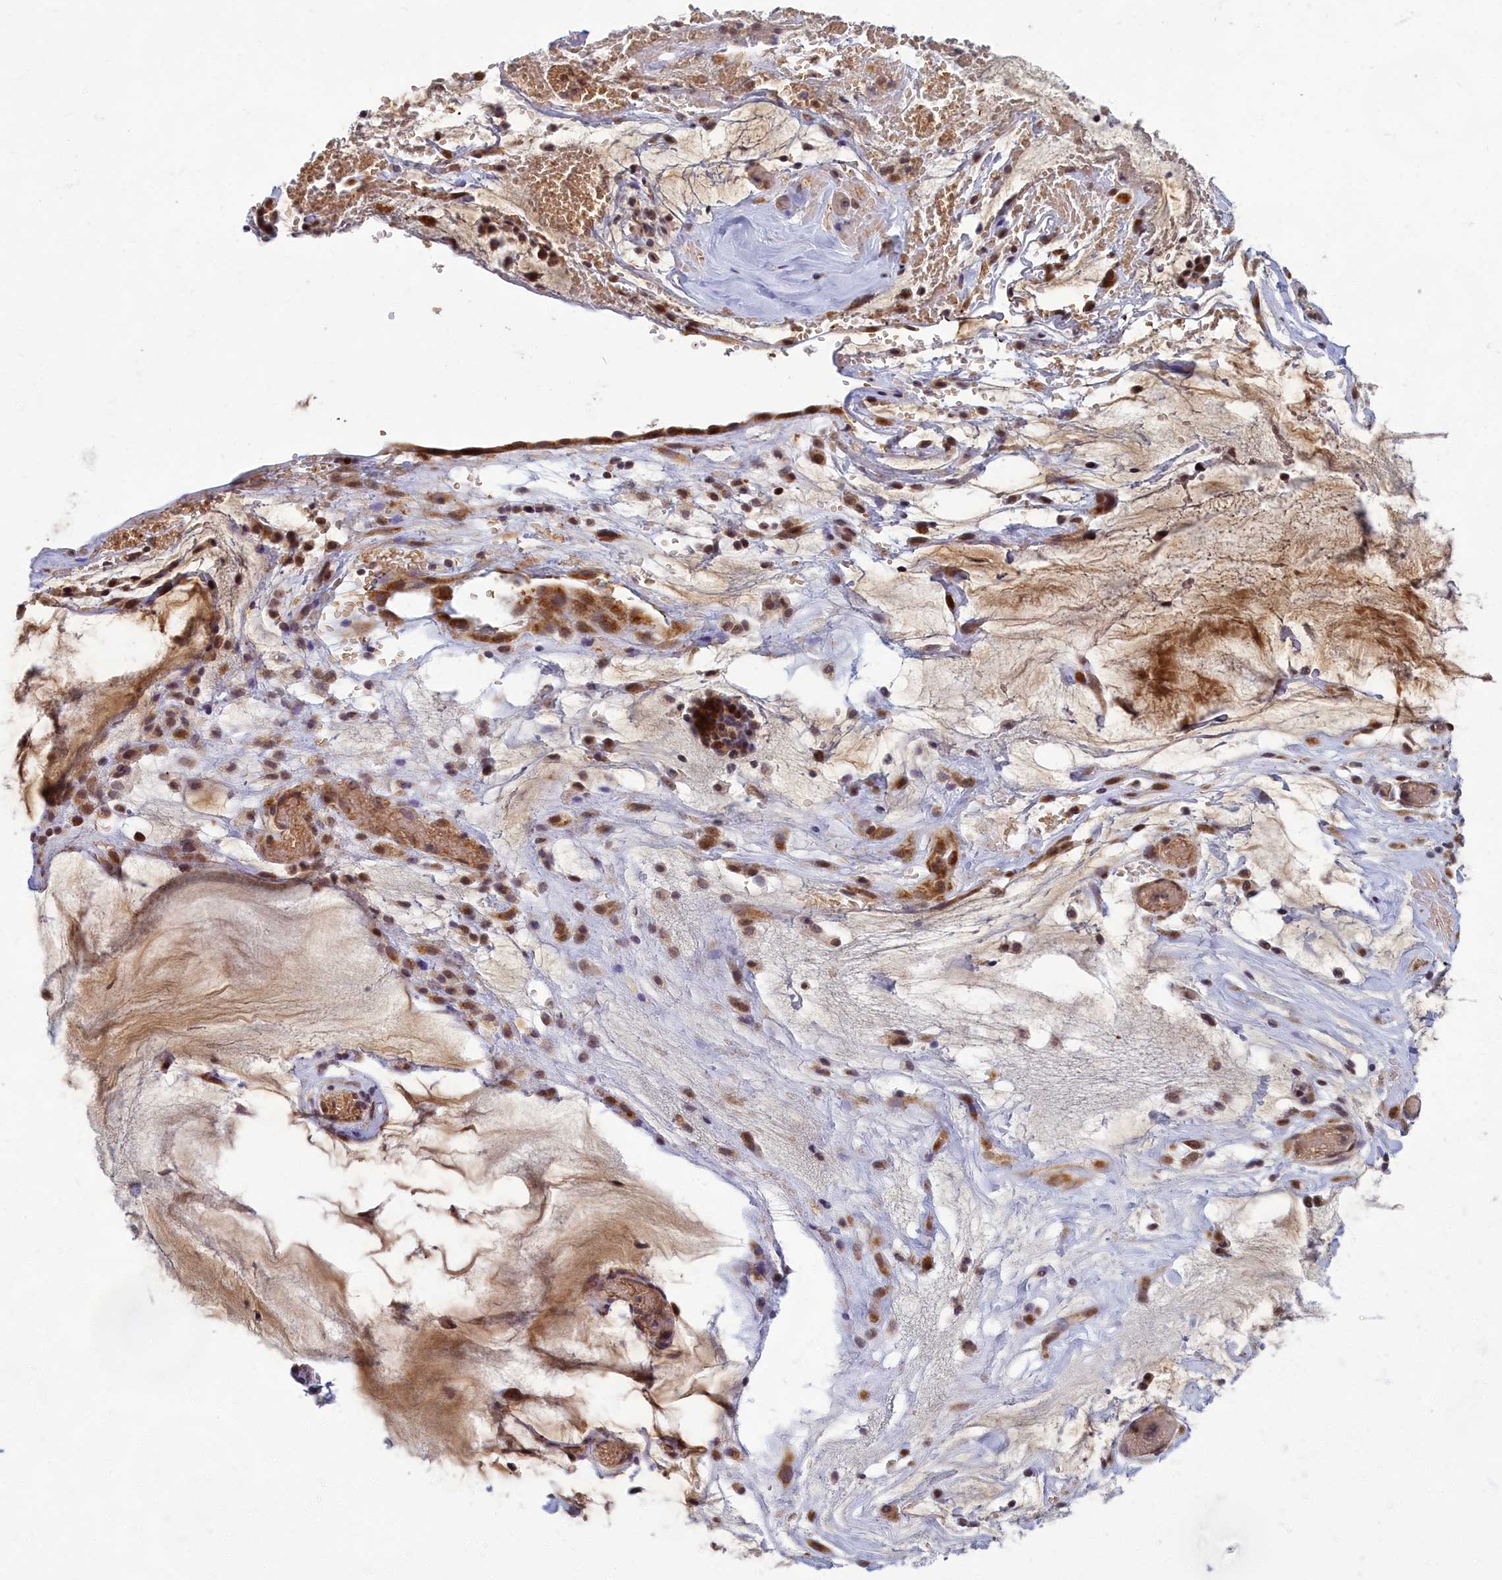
{"staining": {"intensity": "moderate", "quantity": ">75%", "location": "cytoplasmic/membranous"}, "tissue": "ovarian cancer", "cell_type": "Tumor cells", "image_type": "cancer", "snomed": [{"axis": "morphology", "description": "Cystadenocarcinoma, mucinous, NOS"}, {"axis": "topography", "description": "Ovary"}], "caption": "IHC histopathology image of ovarian cancer stained for a protein (brown), which demonstrates medium levels of moderate cytoplasmic/membranous staining in about >75% of tumor cells.", "gene": "EARS2", "patient": {"sex": "female", "age": 73}}